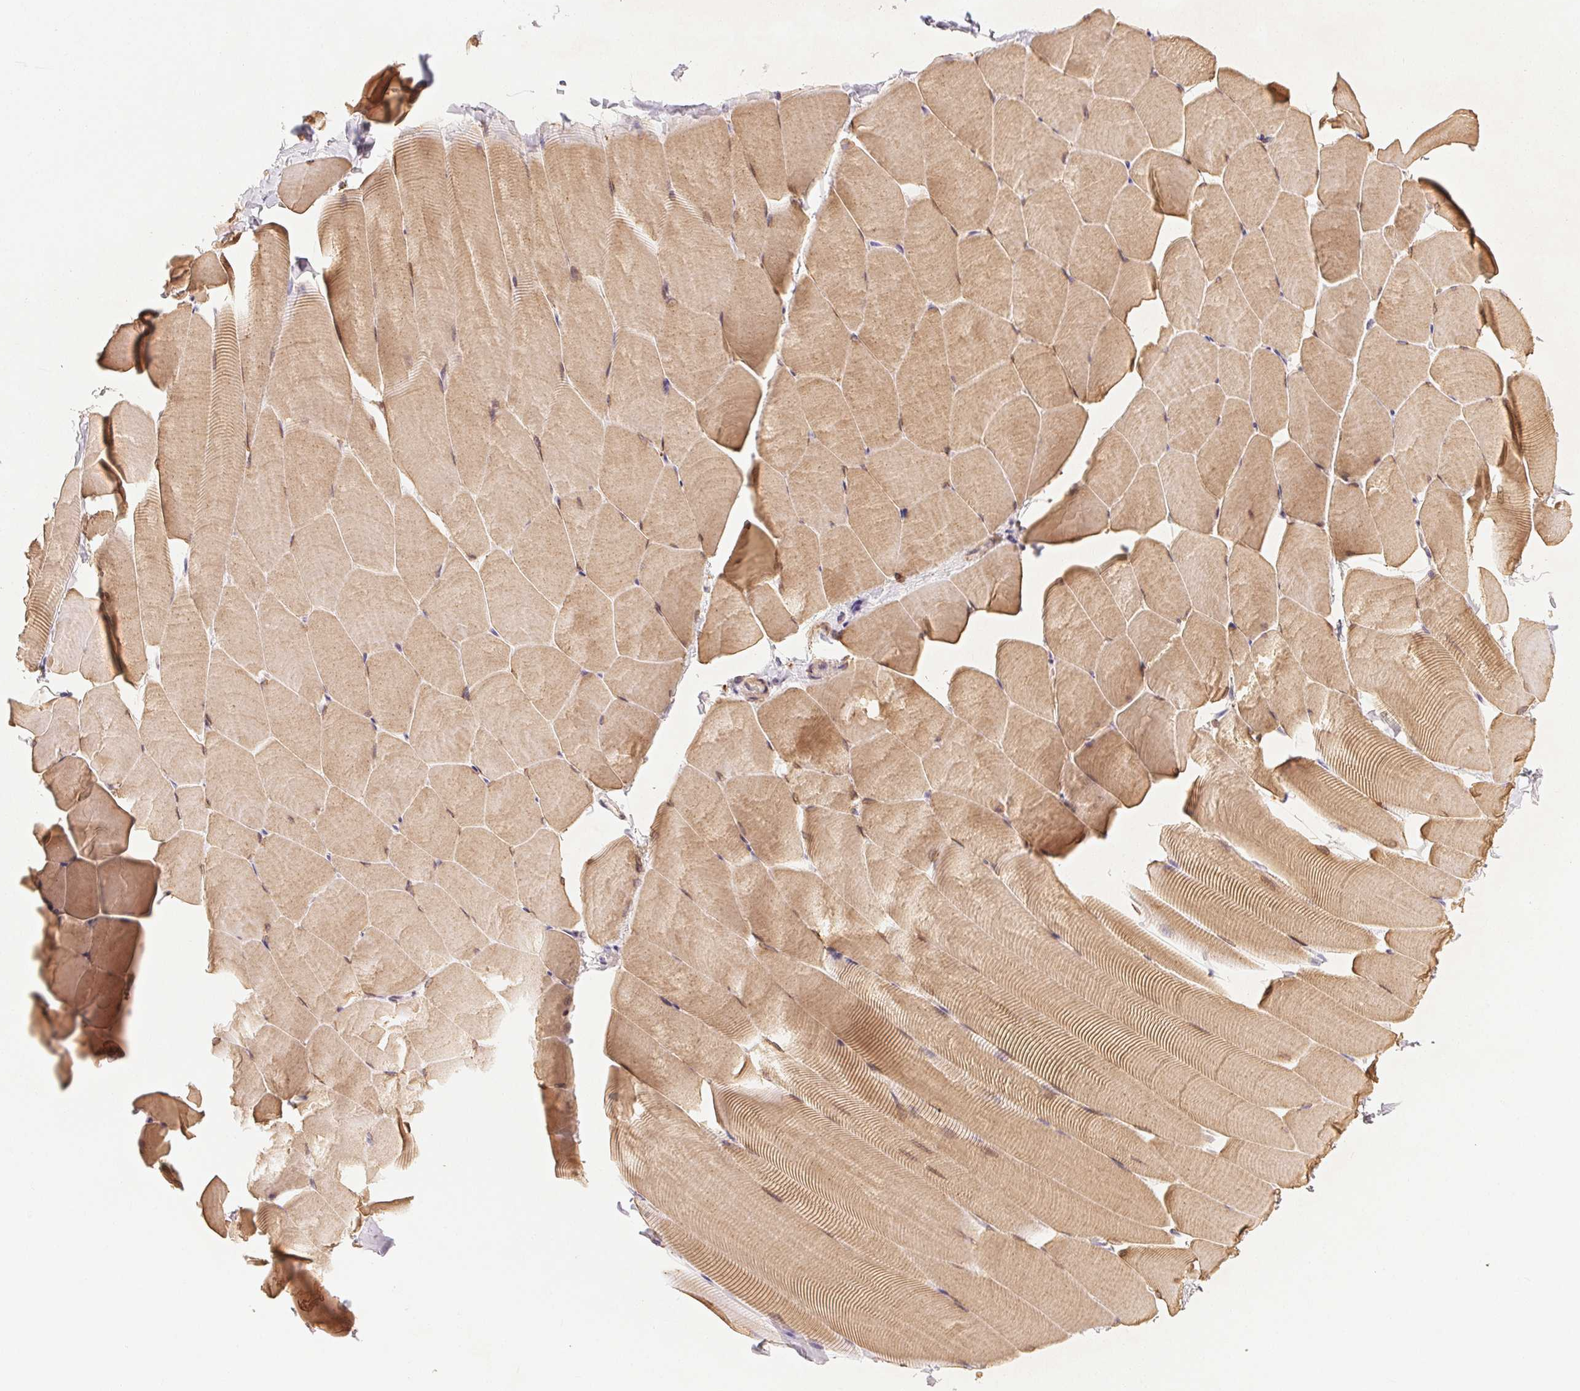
{"staining": {"intensity": "moderate", "quantity": ">75%", "location": "cytoplasmic/membranous,nuclear"}, "tissue": "skeletal muscle", "cell_type": "Myocytes", "image_type": "normal", "snomed": [{"axis": "morphology", "description": "Normal tissue, NOS"}, {"axis": "topography", "description": "Skeletal muscle"}], "caption": "Immunohistochemical staining of unremarkable skeletal muscle exhibits medium levels of moderate cytoplasmic/membranous,nuclear positivity in approximately >75% of myocytes.", "gene": "RPGRIP1", "patient": {"sex": "male", "age": 25}}